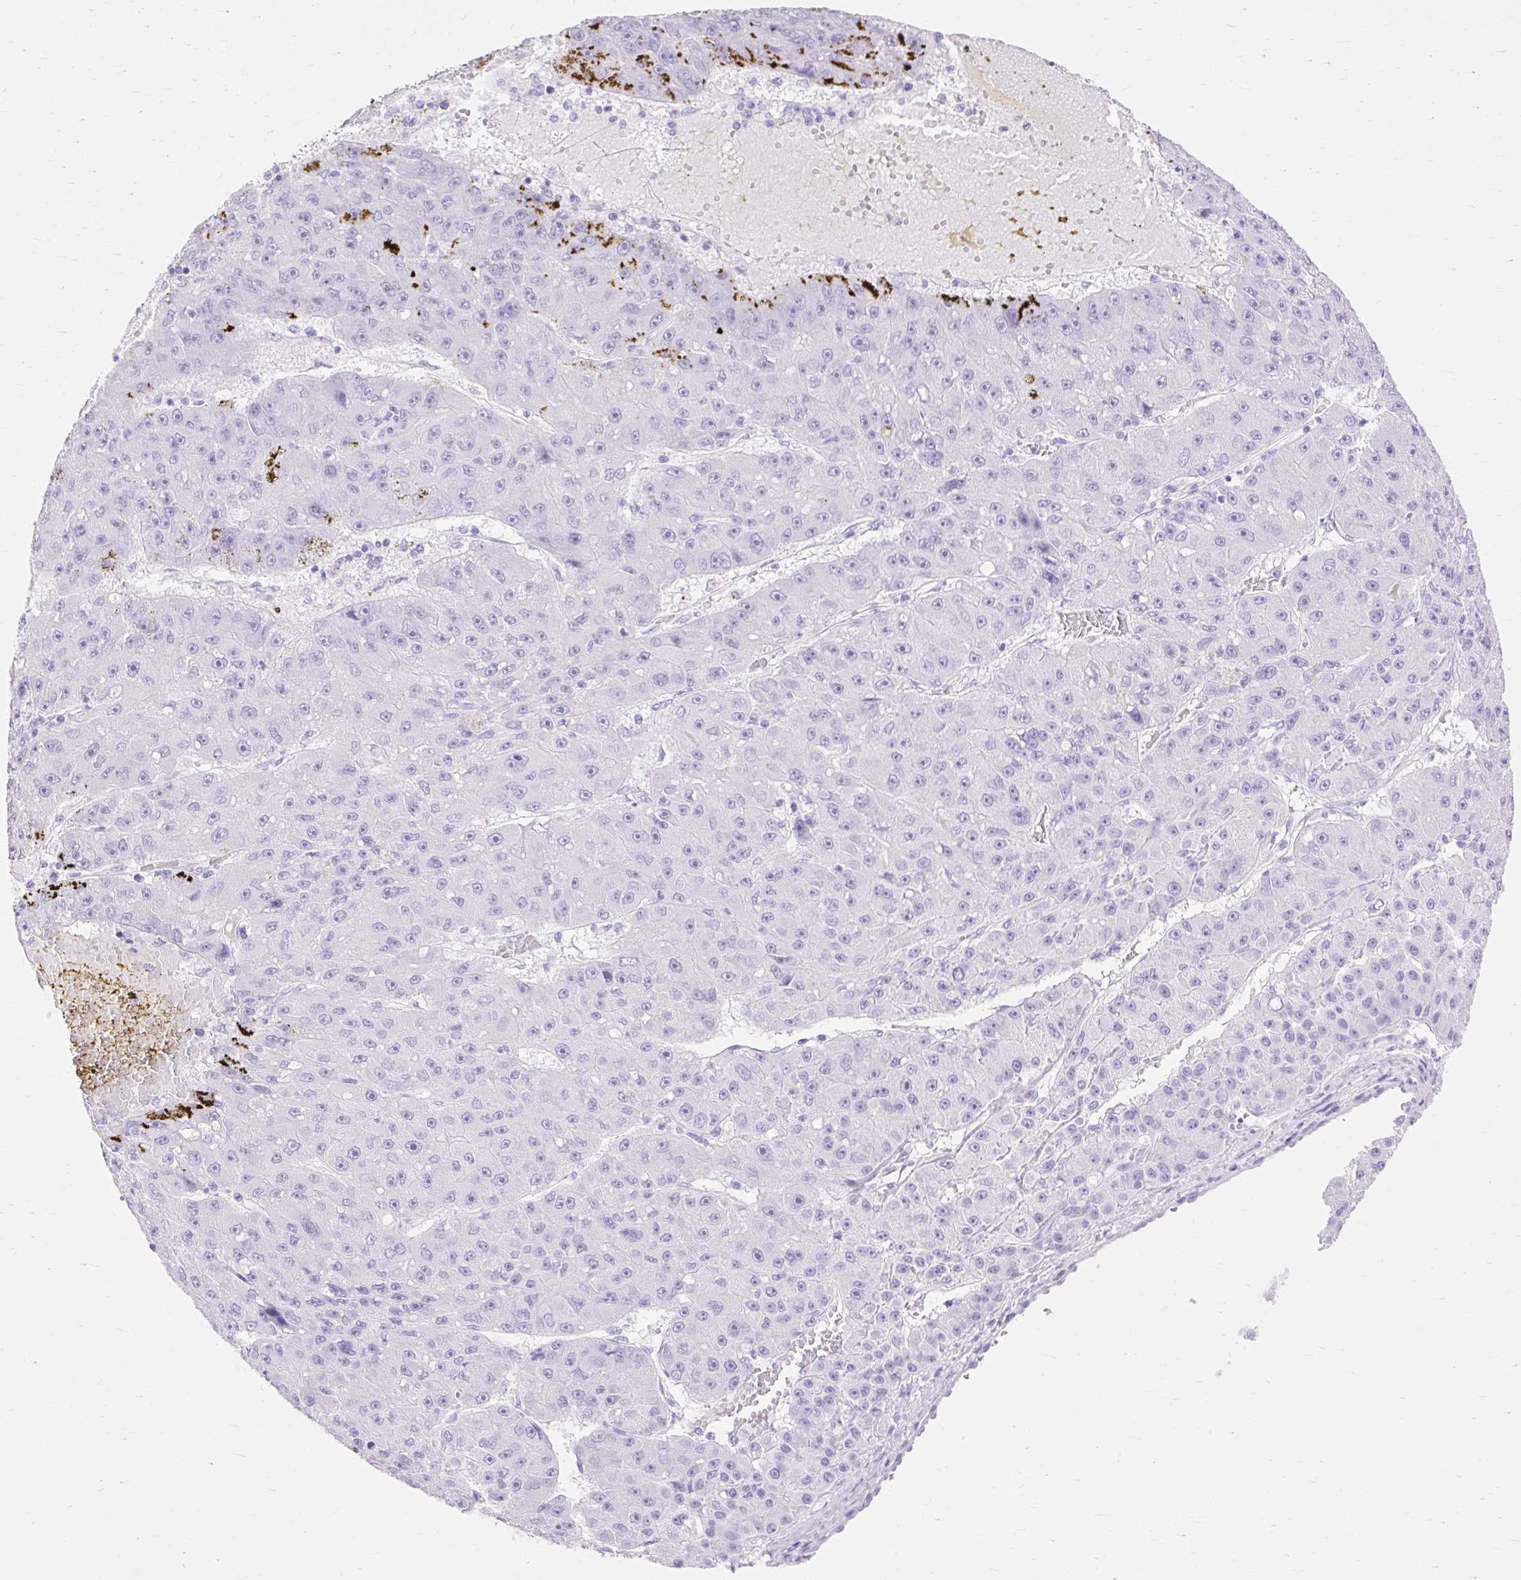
{"staining": {"intensity": "negative", "quantity": "none", "location": "none"}, "tissue": "liver cancer", "cell_type": "Tumor cells", "image_type": "cancer", "snomed": [{"axis": "morphology", "description": "Carcinoma, Hepatocellular, NOS"}, {"axis": "topography", "description": "Liver"}], "caption": "IHC of human liver cancer (hepatocellular carcinoma) exhibits no staining in tumor cells. The staining is performed using DAB brown chromogen with nuclei counter-stained in using hematoxylin.", "gene": "MBP", "patient": {"sex": "male", "age": 67}}